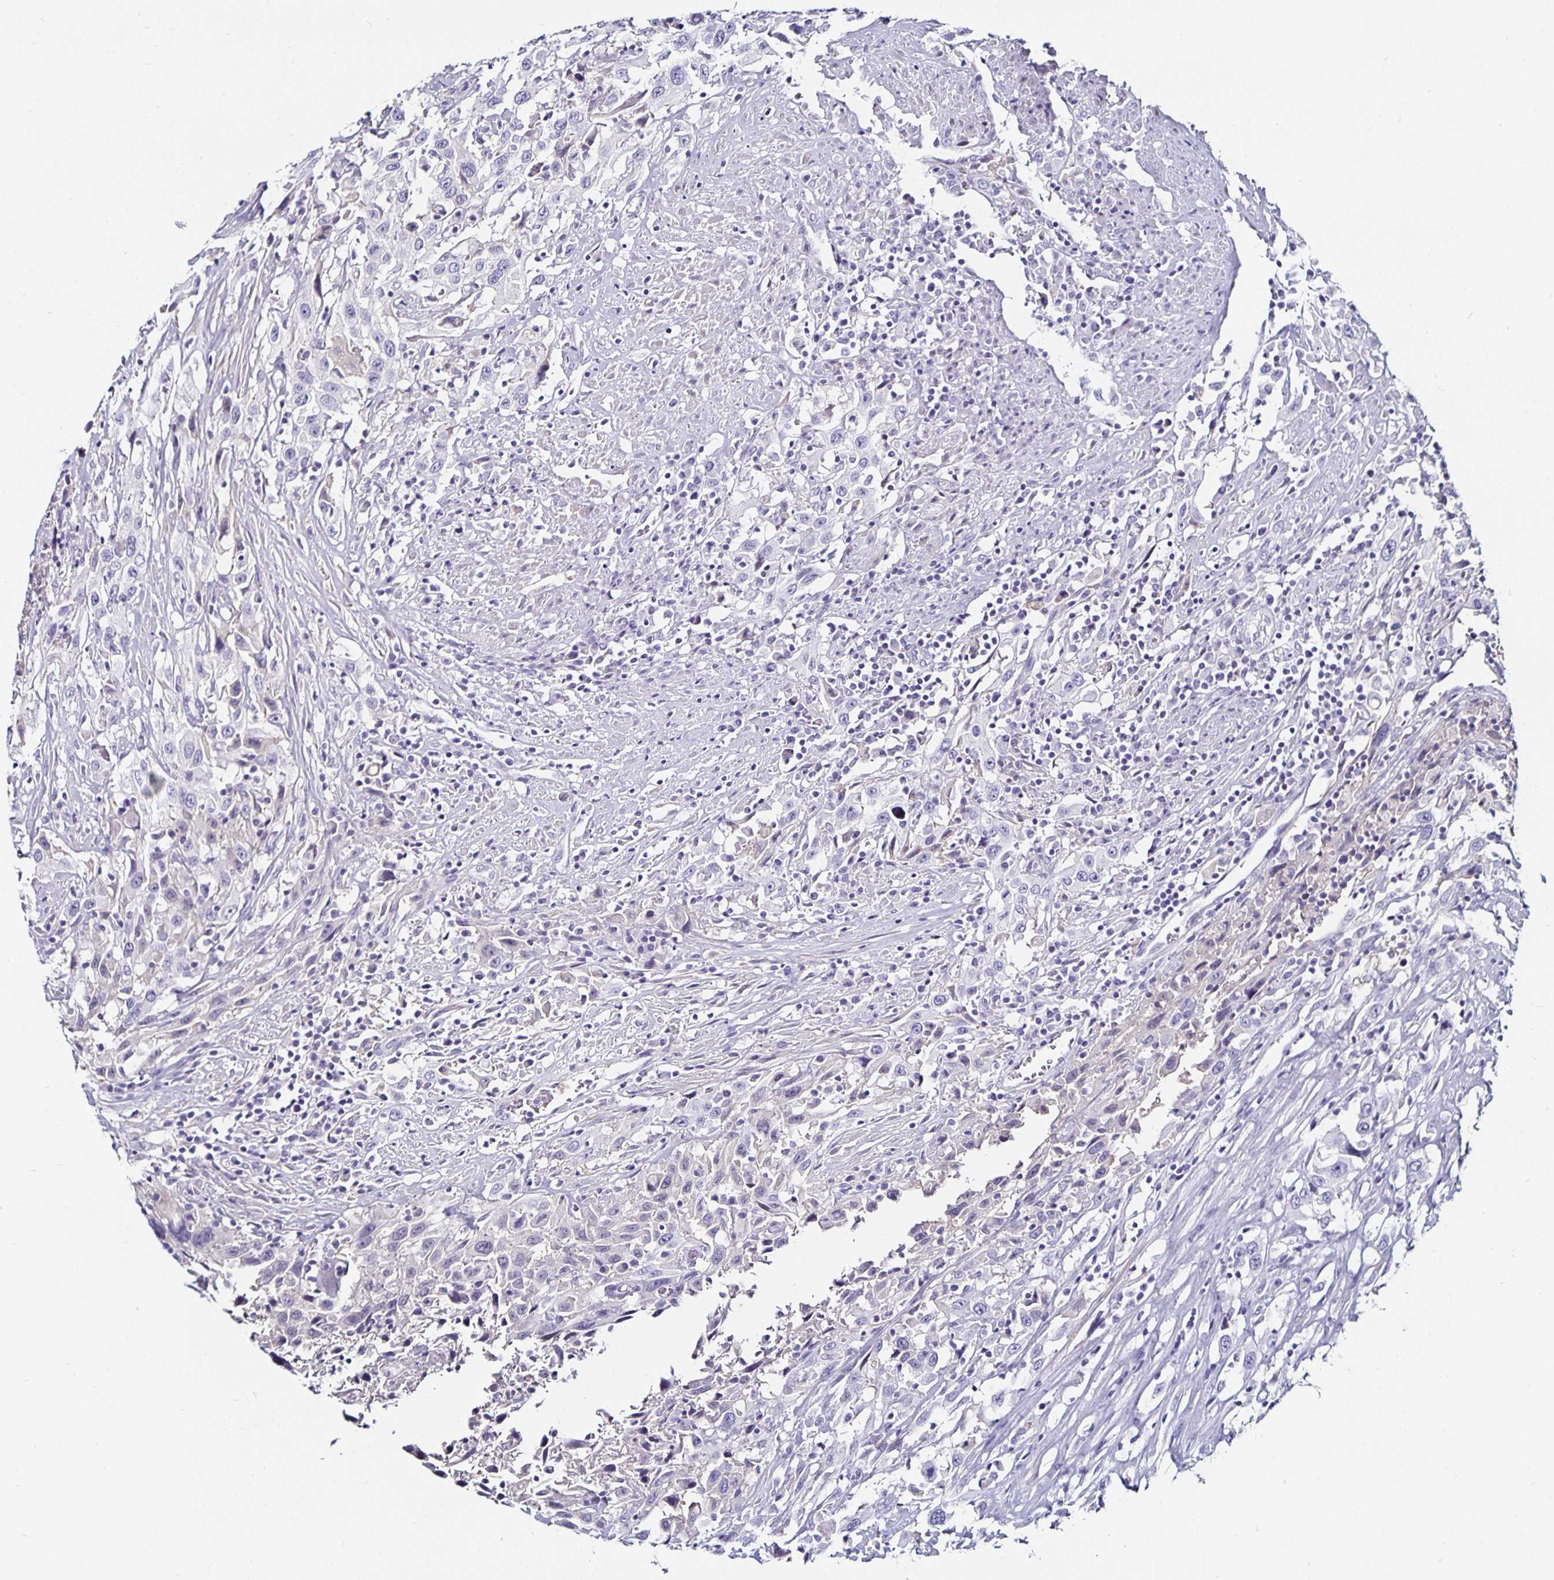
{"staining": {"intensity": "negative", "quantity": "none", "location": "none"}, "tissue": "urothelial cancer", "cell_type": "Tumor cells", "image_type": "cancer", "snomed": [{"axis": "morphology", "description": "Urothelial carcinoma, High grade"}, {"axis": "topography", "description": "Urinary bladder"}], "caption": "This is a image of immunohistochemistry staining of urothelial cancer, which shows no expression in tumor cells.", "gene": "TTR", "patient": {"sex": "male", "age": 61}}